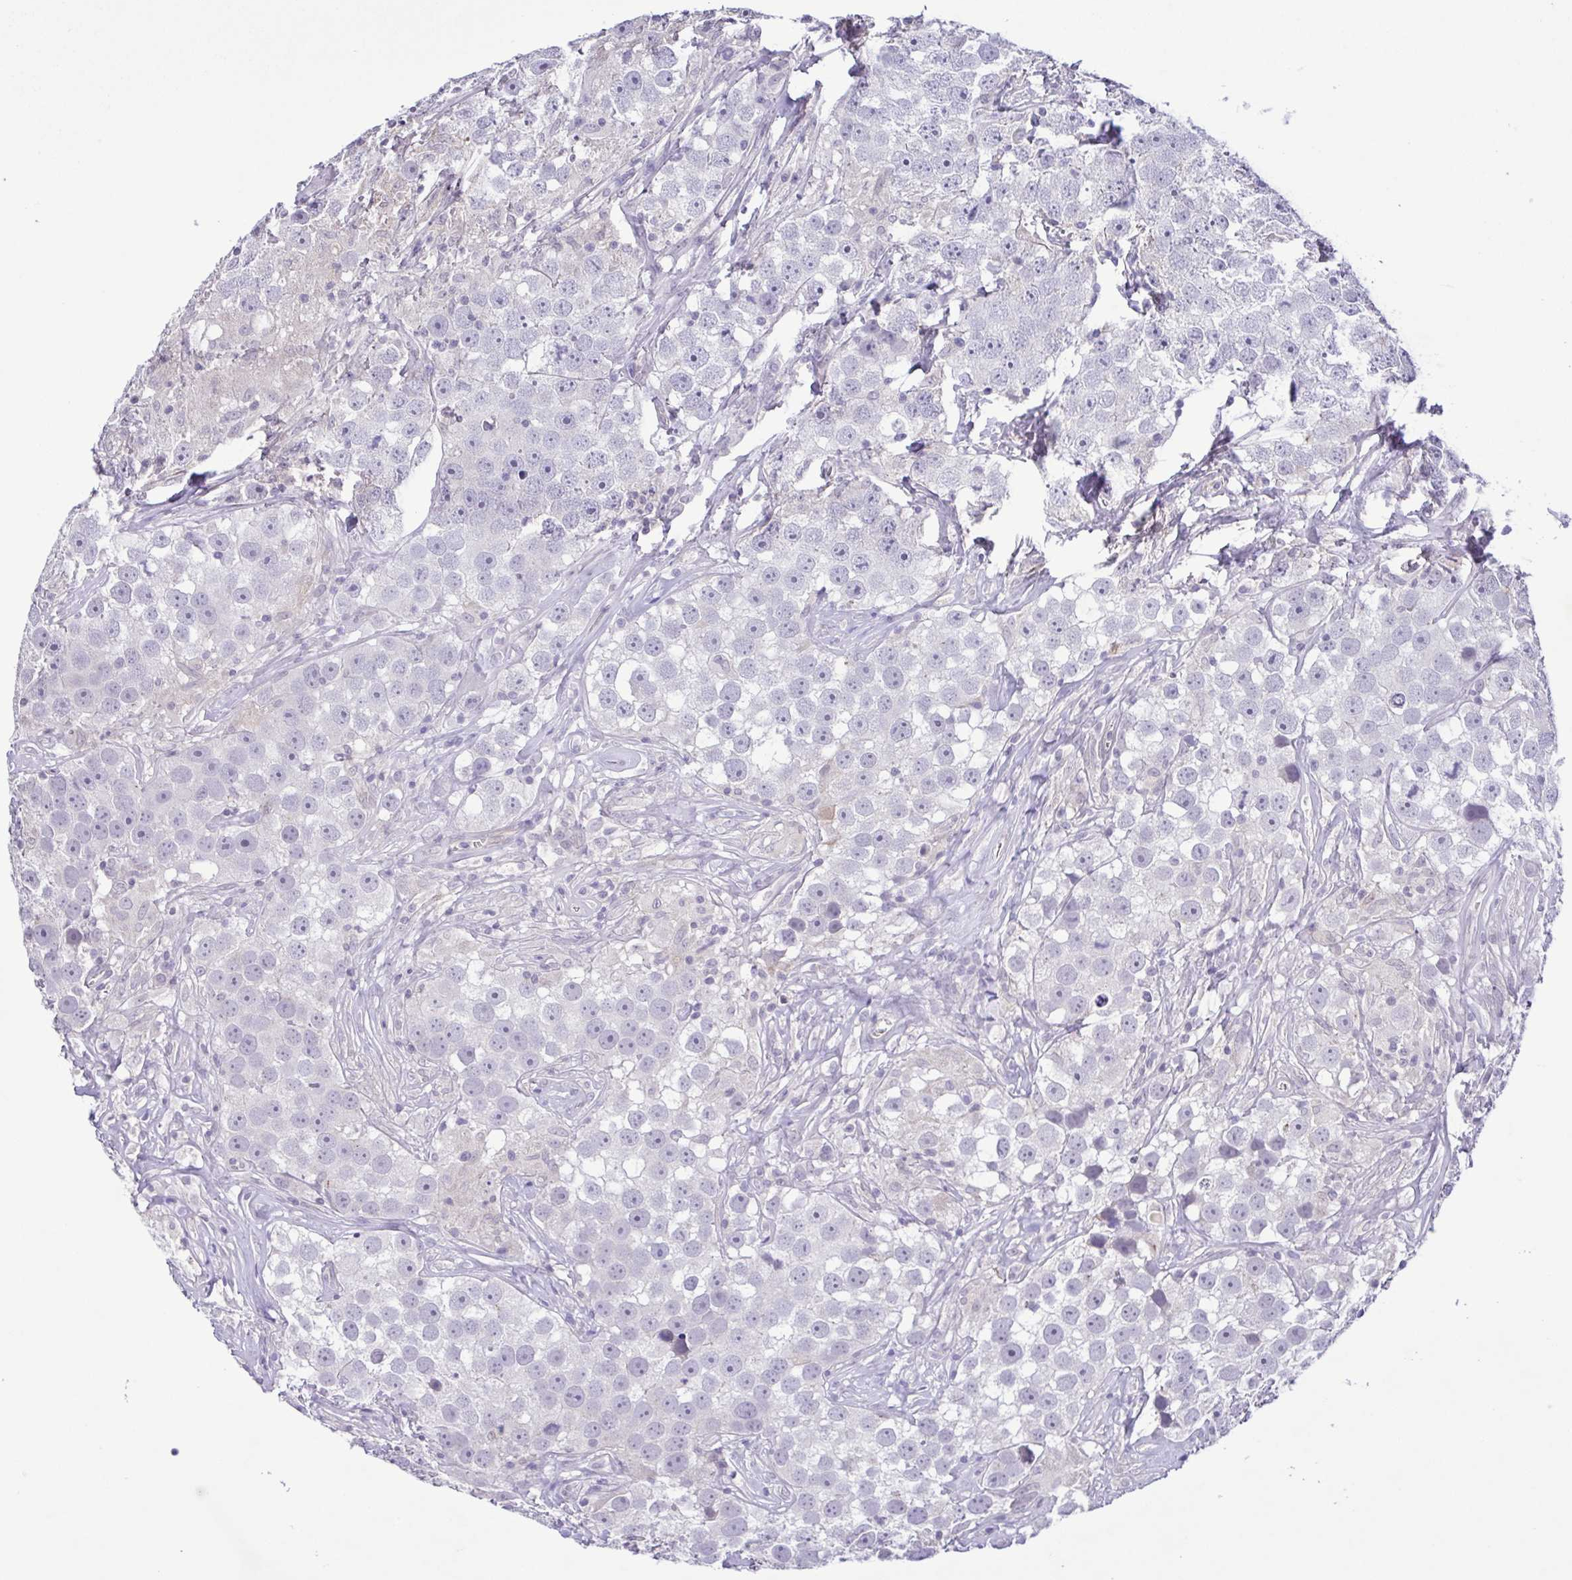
{"staining": {"intensity": "negative", "quantity": "none", "location": "none"}, "tissue": "testis cancer", "cell_type": "Tumor cells", "image_type": "cancer", "snomed": [{"axis": "morphology", "description": "Seminoma, NOS"}, {"axis": "topography", "description": "Testis"}], "caption": "Photomicrograph shows no protein staining in tumor cells of testis cancer tissue.", "gene": "IL1RN", "patient": {"sex": "male", "age": 49}}